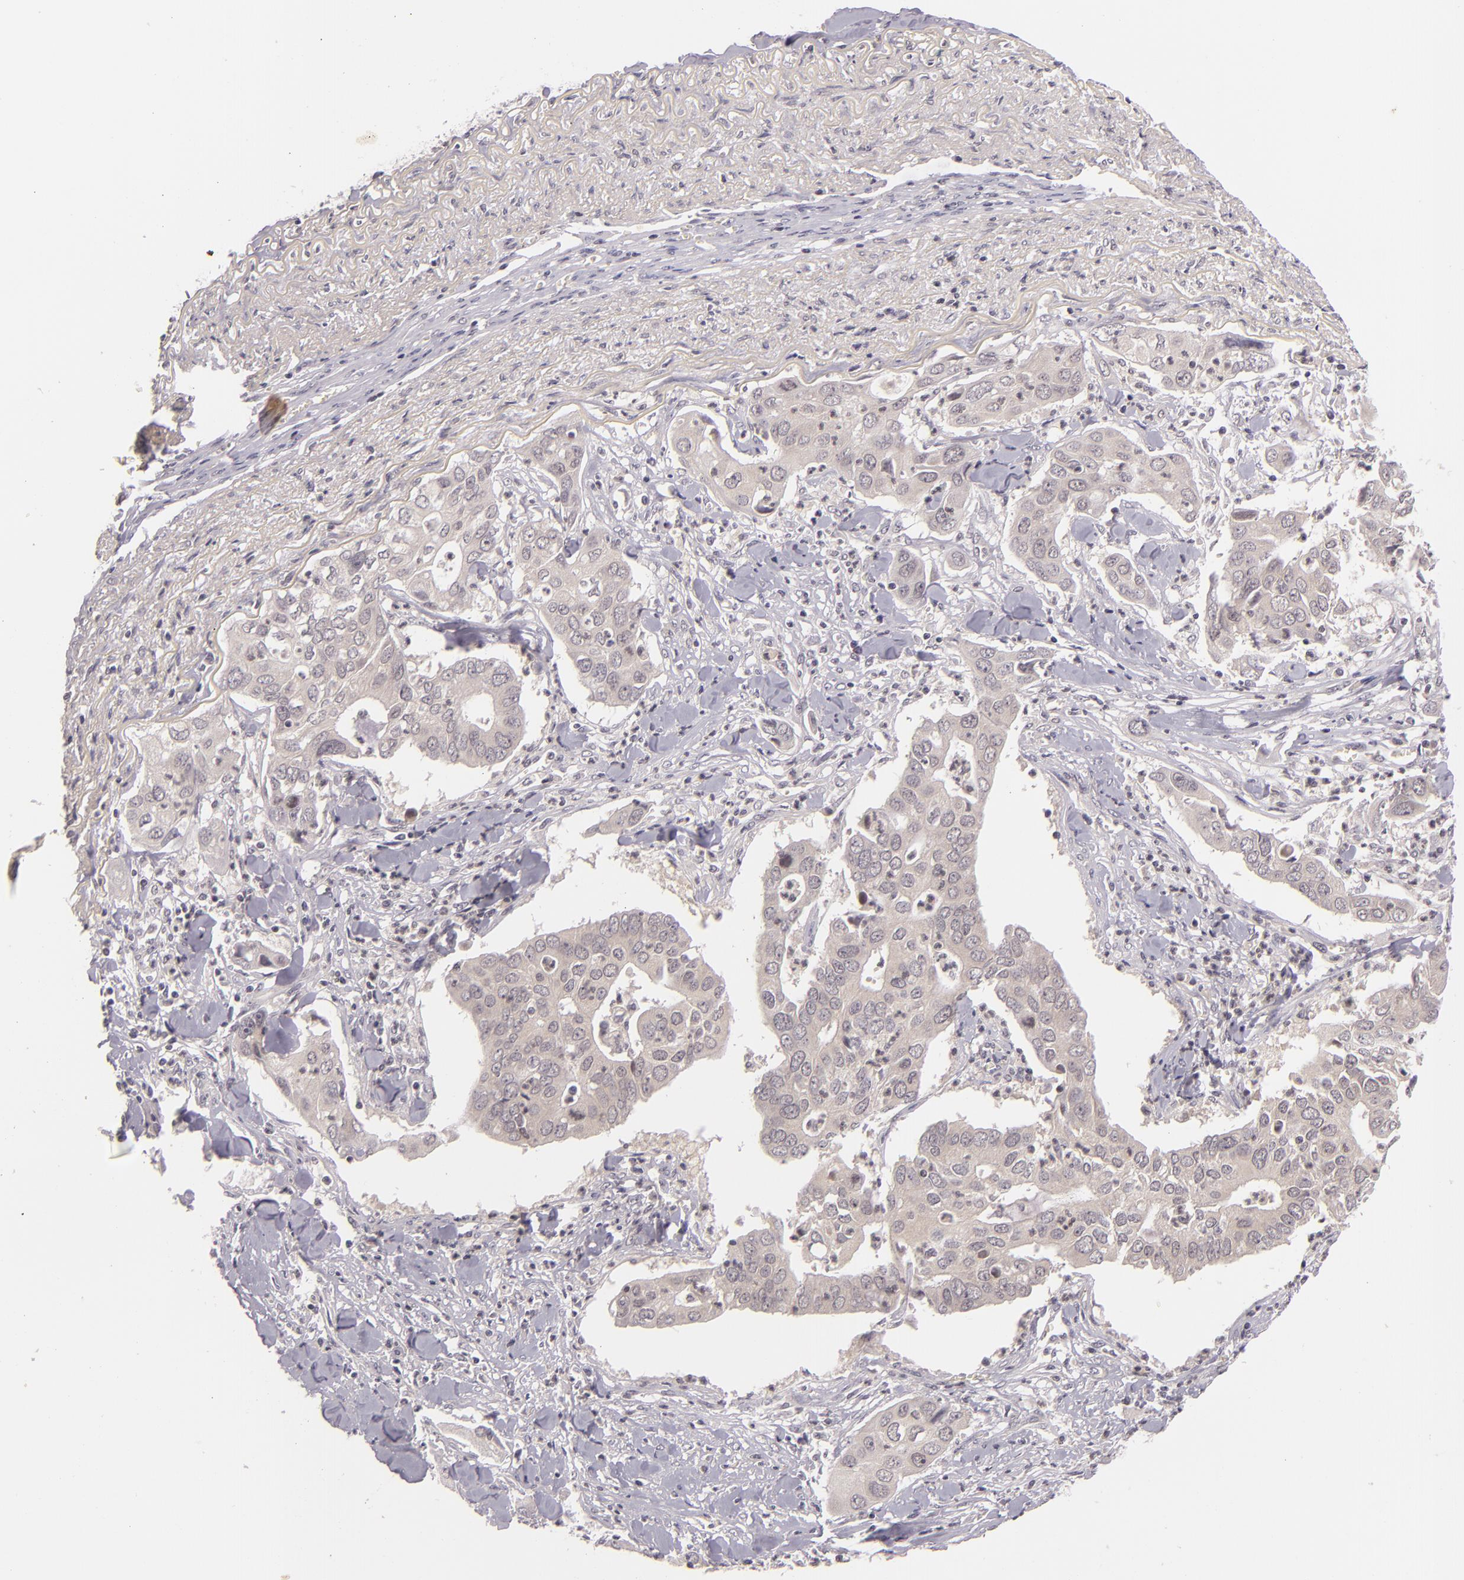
{"staining": {"intensity": "weak", "quantity": "25%-75%", "location": "cytoplasmic/membranous"}, "tissue": "lung cancer", "cell_type": "Tumor cells", "image_type": "cancer", "snomed": [{"axis": "morphology", "description": "Adenocarcinoma, NOS"}, {"axis": "topography", "description": "Lung"}], "caption": "Lung cancer tissue reveals weak cytoplasmic/membranous staining in approximately 25%-75% of tumor cells, visualized by immunohistochemistry.", "gene": "CASP8", "patient": {"sex": "male", "age": 48}}